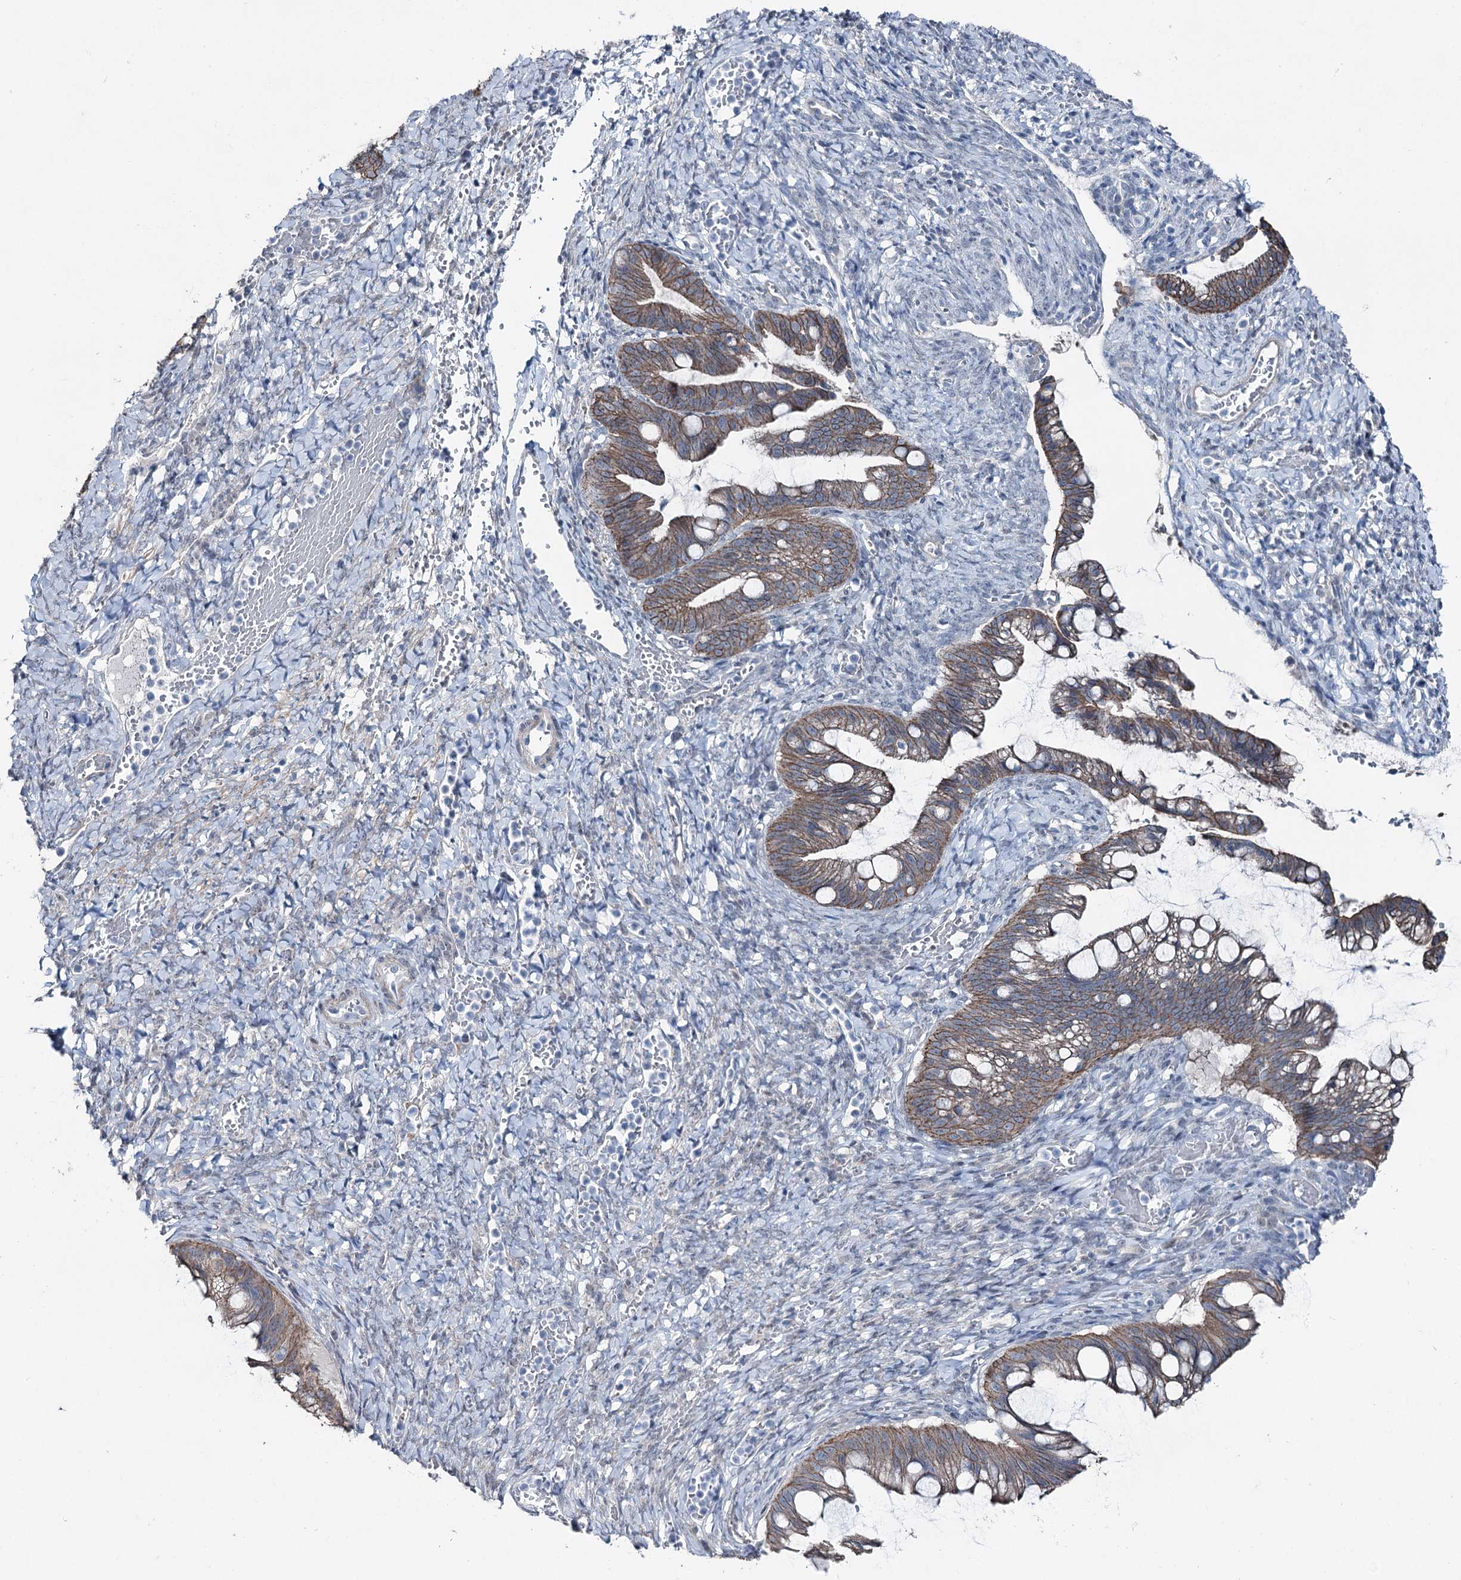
{"staining": {"intensity": "moderate", "quantity": ">75%", "location": "cytoplasmic/membranous"}, "tissue": "ovarian cancer", "cell_type": "Tumor cells", "image_type": "cancer", "snomed": [{"axis": "morphology", "description": "Cystadenocarcinoma, mucinous, NOS"}, {"axis": "topography", "description": "Ovary"}], "caption": "Immunohistochemical staining of human ovarian cancer exhibits moderate cytoplasmic/membranous protein staining in about >75% of tumor cells.", "gene": "FAM120B", "patient": {"sex": "female", "age": 73}}